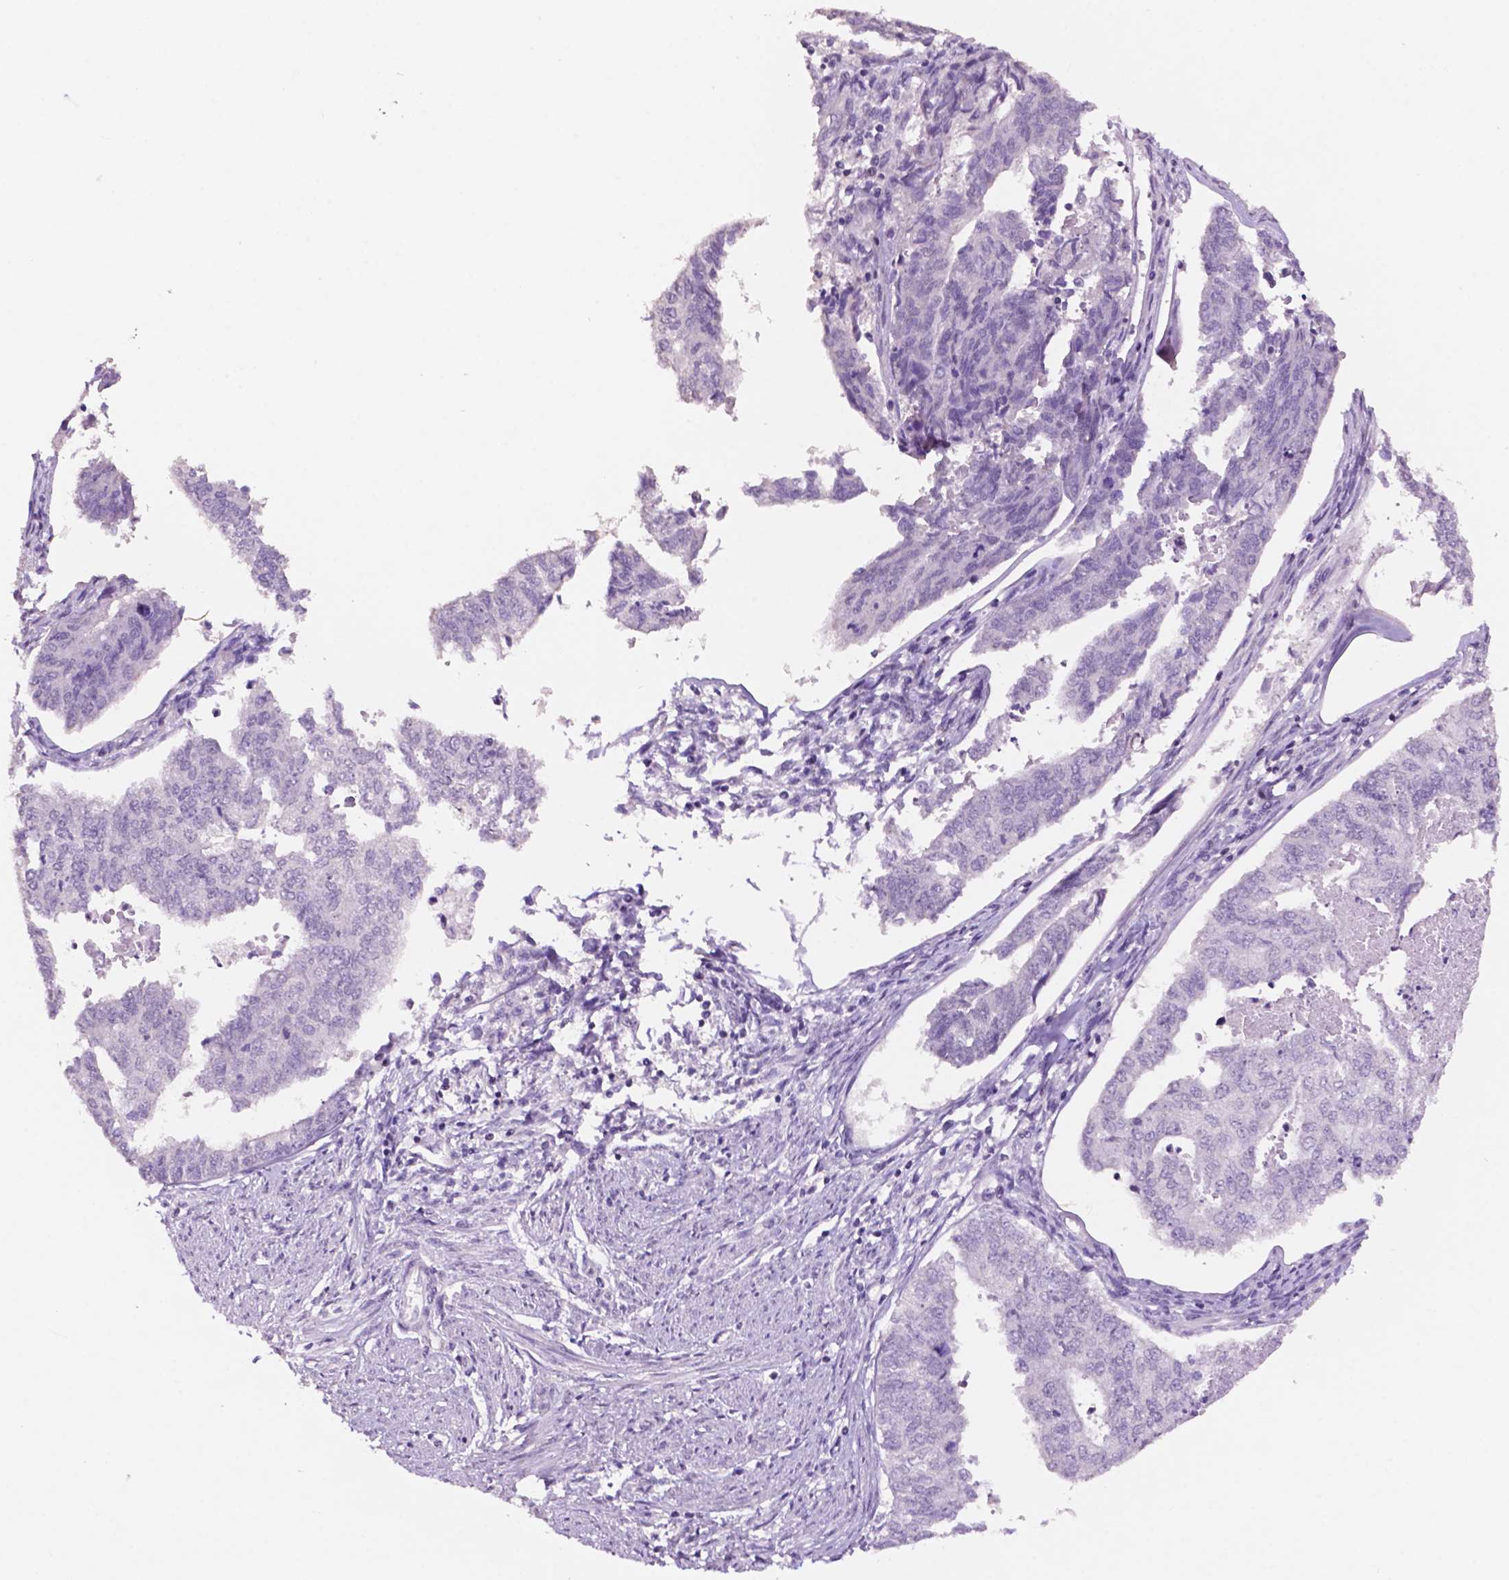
{"staining": {"intensity": "negative", "quantity": "none", "location": "none"}, "tissue": "endometrial cancer", "cell_type": "Tumor cells", "image_type": "cancer", "snomed": [{"axis": "morphology", "description": "Adenocarcinoma, NOS"}, {"axis": "topography", "description": "Endometrium"}], "caption": "A high-resolution image shows immunohistochemistry (IHC) staining of endometrial cancer (adenocarcinoma), which exhibits no significant staining in tumor cells.", "gene": "NCOR1", "patient": {"sex": "female", "age": 73}}